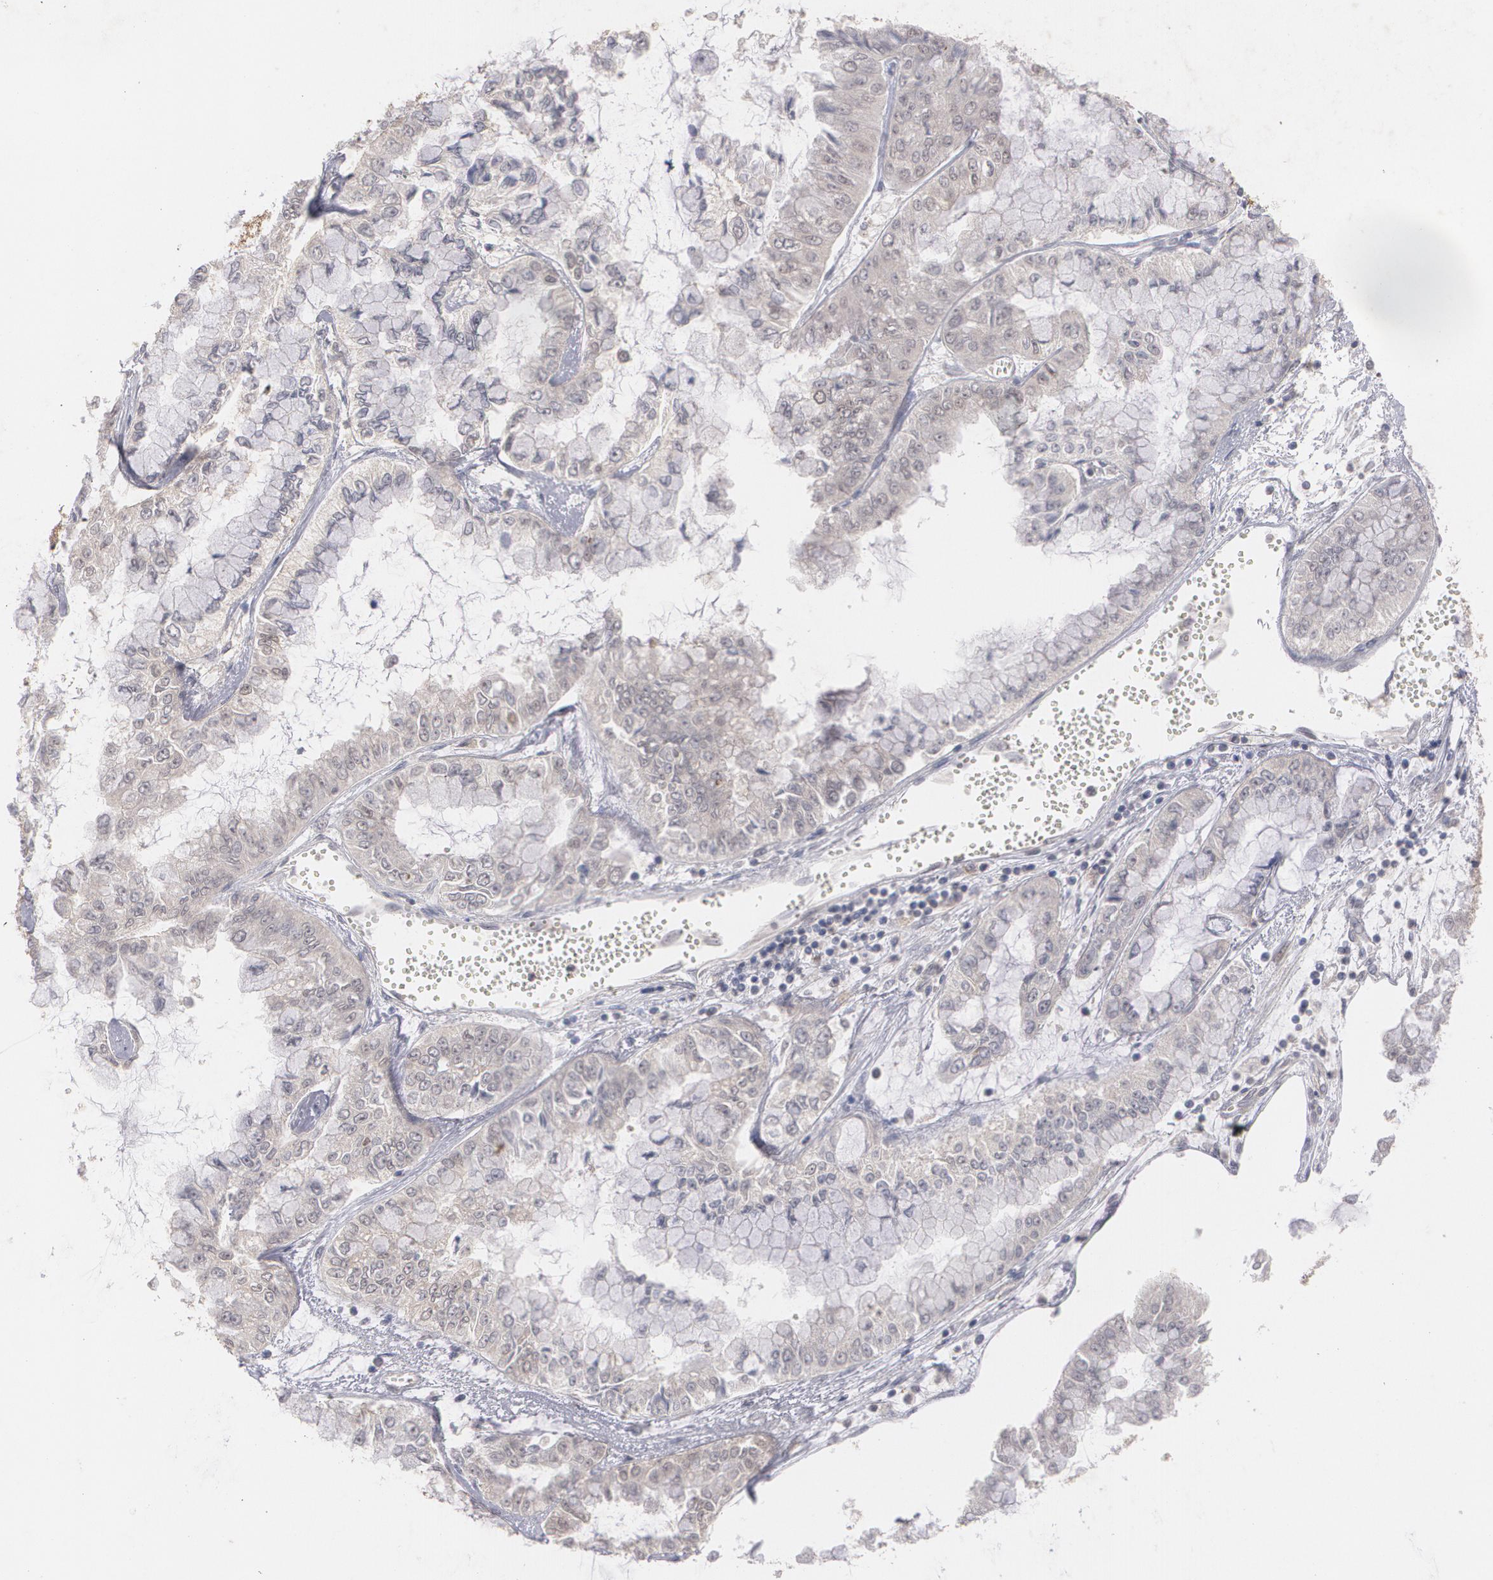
{"staining": {"intensity": "weak", "quantity": "<25%", "location": "cytoplasmic/membranous"}, "tissue": "liver cancer", "cell_type": "Tumor cells", "image_type": "cancer", "snomed": [{"axis": "morphology", "description": "Cholangiocarcinoma"}, {"axis": "topography", "description": "Liver"}], "caption": "A high-resolution histopathology image shows immunohistochemistry staining of liver cholangiocarcinoma, which displays no significant expression in tumor cells.", "gene": "HTT", "patient": {"sex": "female", "age": 79}}